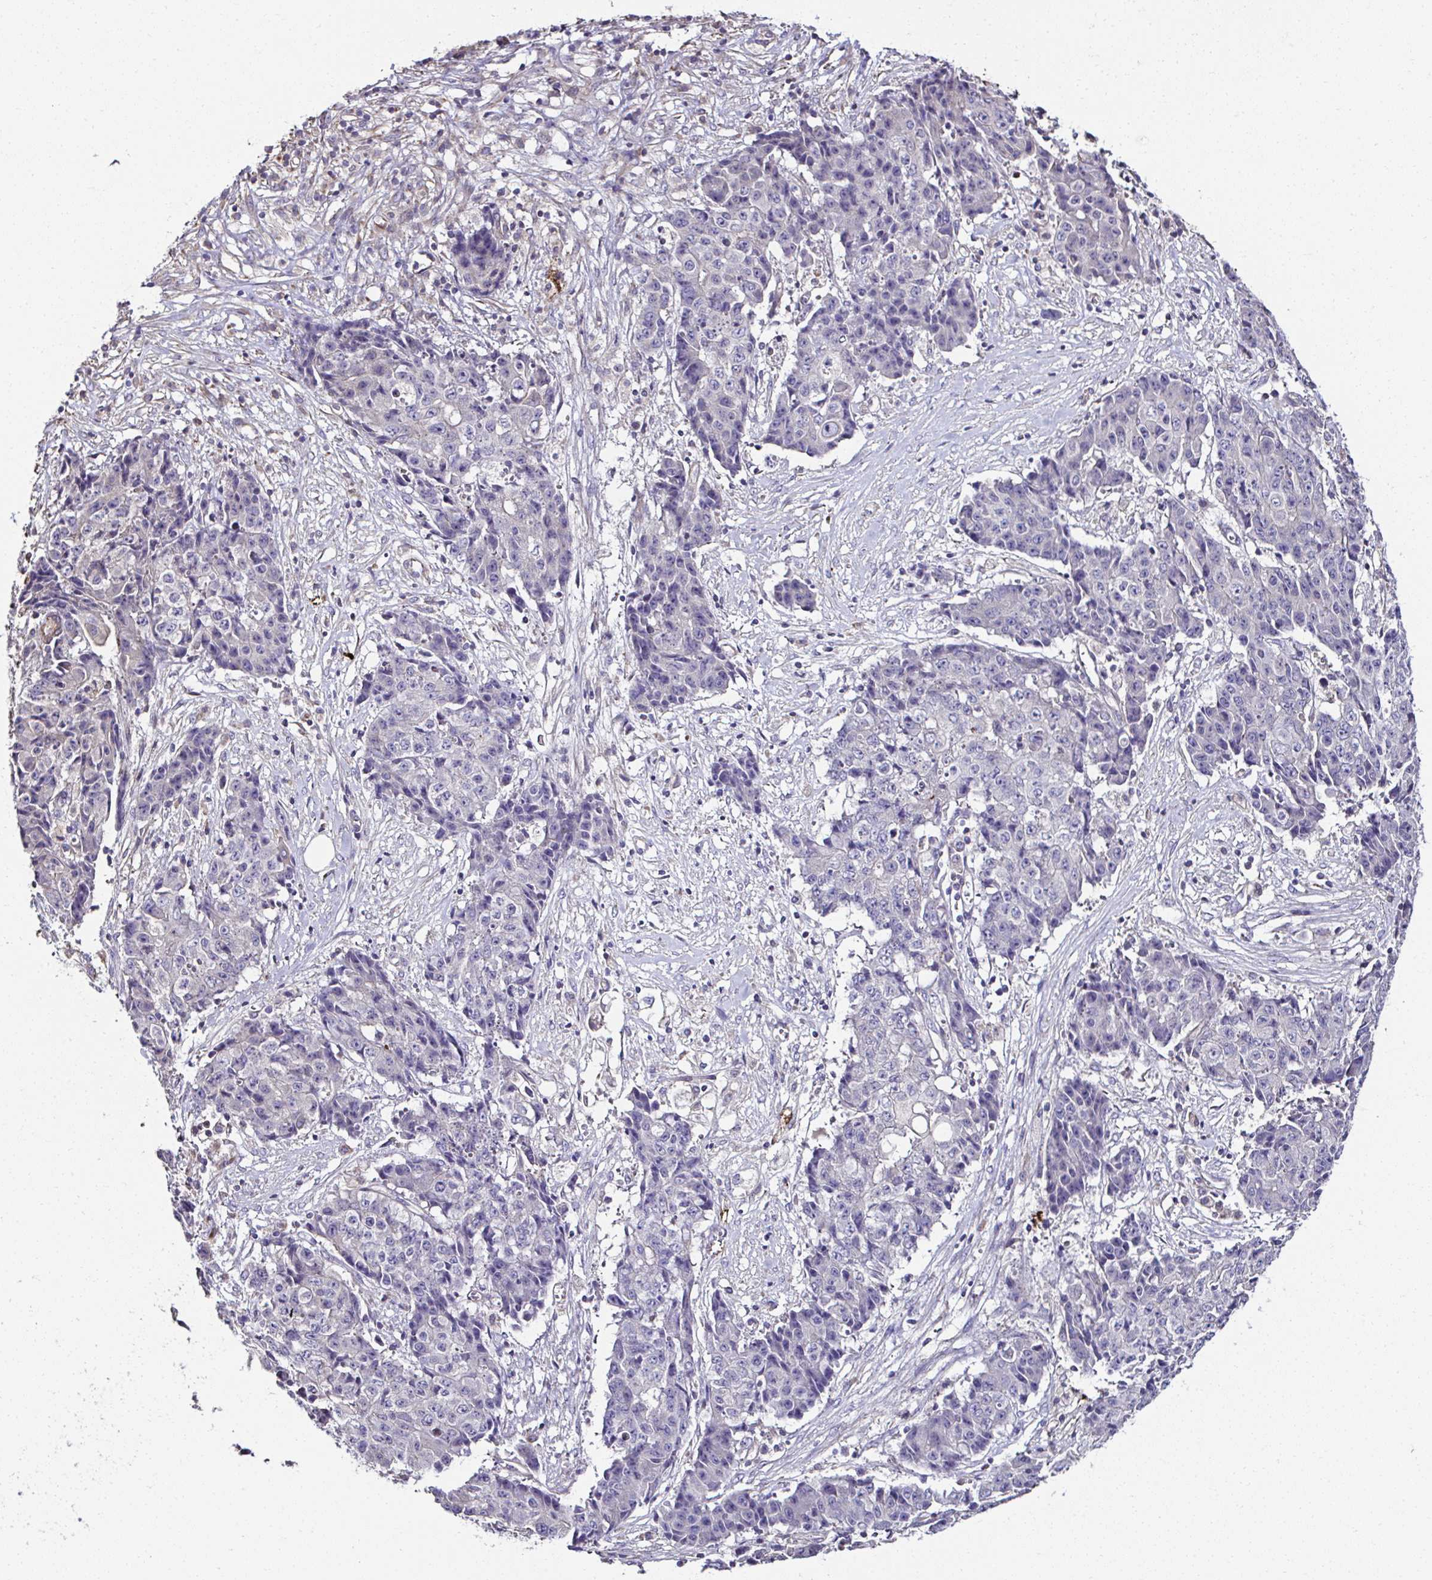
{"staining": {"intensity": "negative", "quantity": "none", "location": "none"}, "tissue": "ovarian cancer", "cell_type": "Tumor cells", "image_type": "cancer", "snomed": [{"axis": "morphology", "description": "Carcinoma, endometroid"}, {"axis": "topography", "description": "Ovary"}], "caption": "An immunohistochemistry (IHC) micrograph of ovarian cancer (endometroid carcinoma) is shown. There is no staining in tumor cells of ovarian cancer (endometroid carcinoma).", "gene": "CCDC85C", "patient": {"sex": "female", "age": 42}}